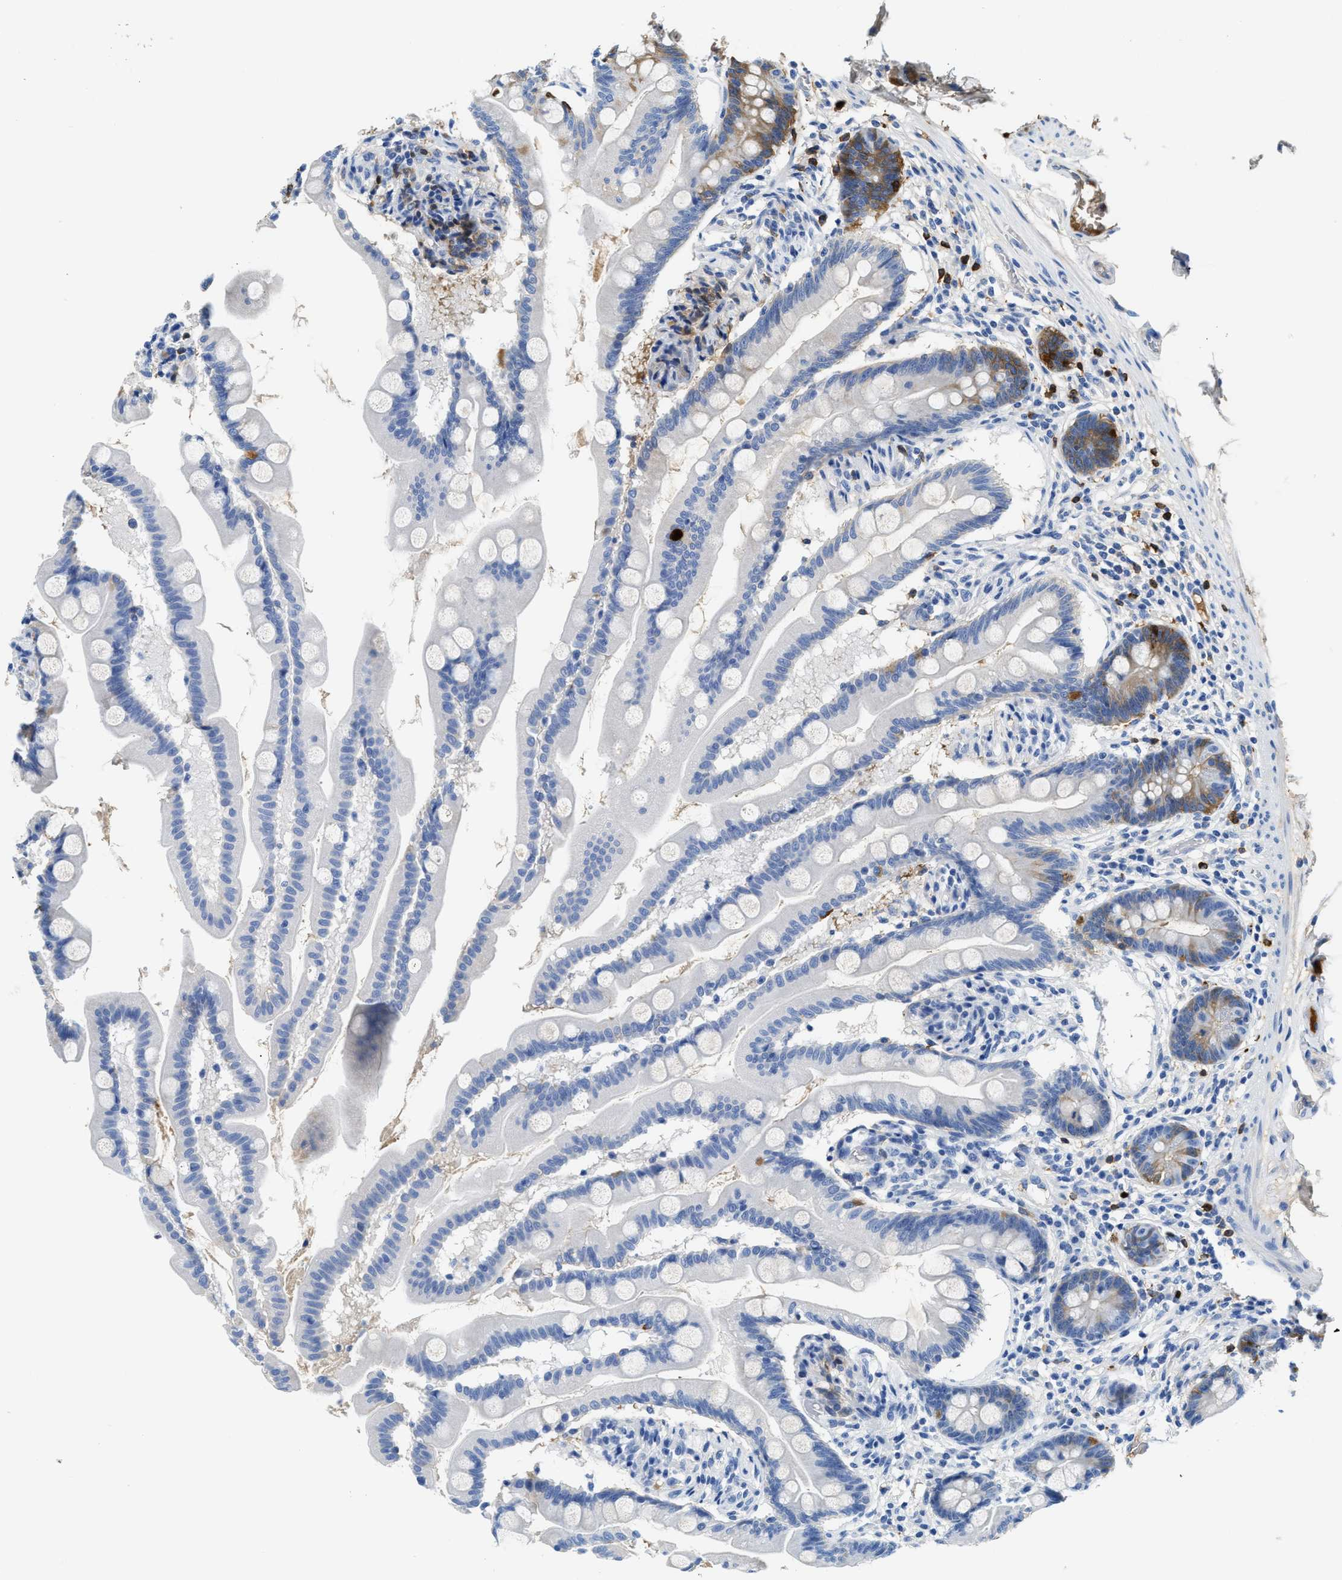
{"staining": {"intensity": "moderate", "quantity": "<25%", "location": "cytoplasmic/membranous"}, "tissue": "small intestine", "cell_type": "Glandular cells", "image_type": "normal", "snomed": [{"axis": "morphology", "description": "Normal tissue, NOS"}, {"axis": "topography", "description": "Small intestine"}], "caption": "Normal small intestine was stained to show a protein in brown. There is low levels of moderate cytoplasmic/membranous expression in about <25% of glandular cells. (IHC, brightfield microscopy, high magnification).", "gene": "GC", "patient": {"sex": "female", "age": 56}}